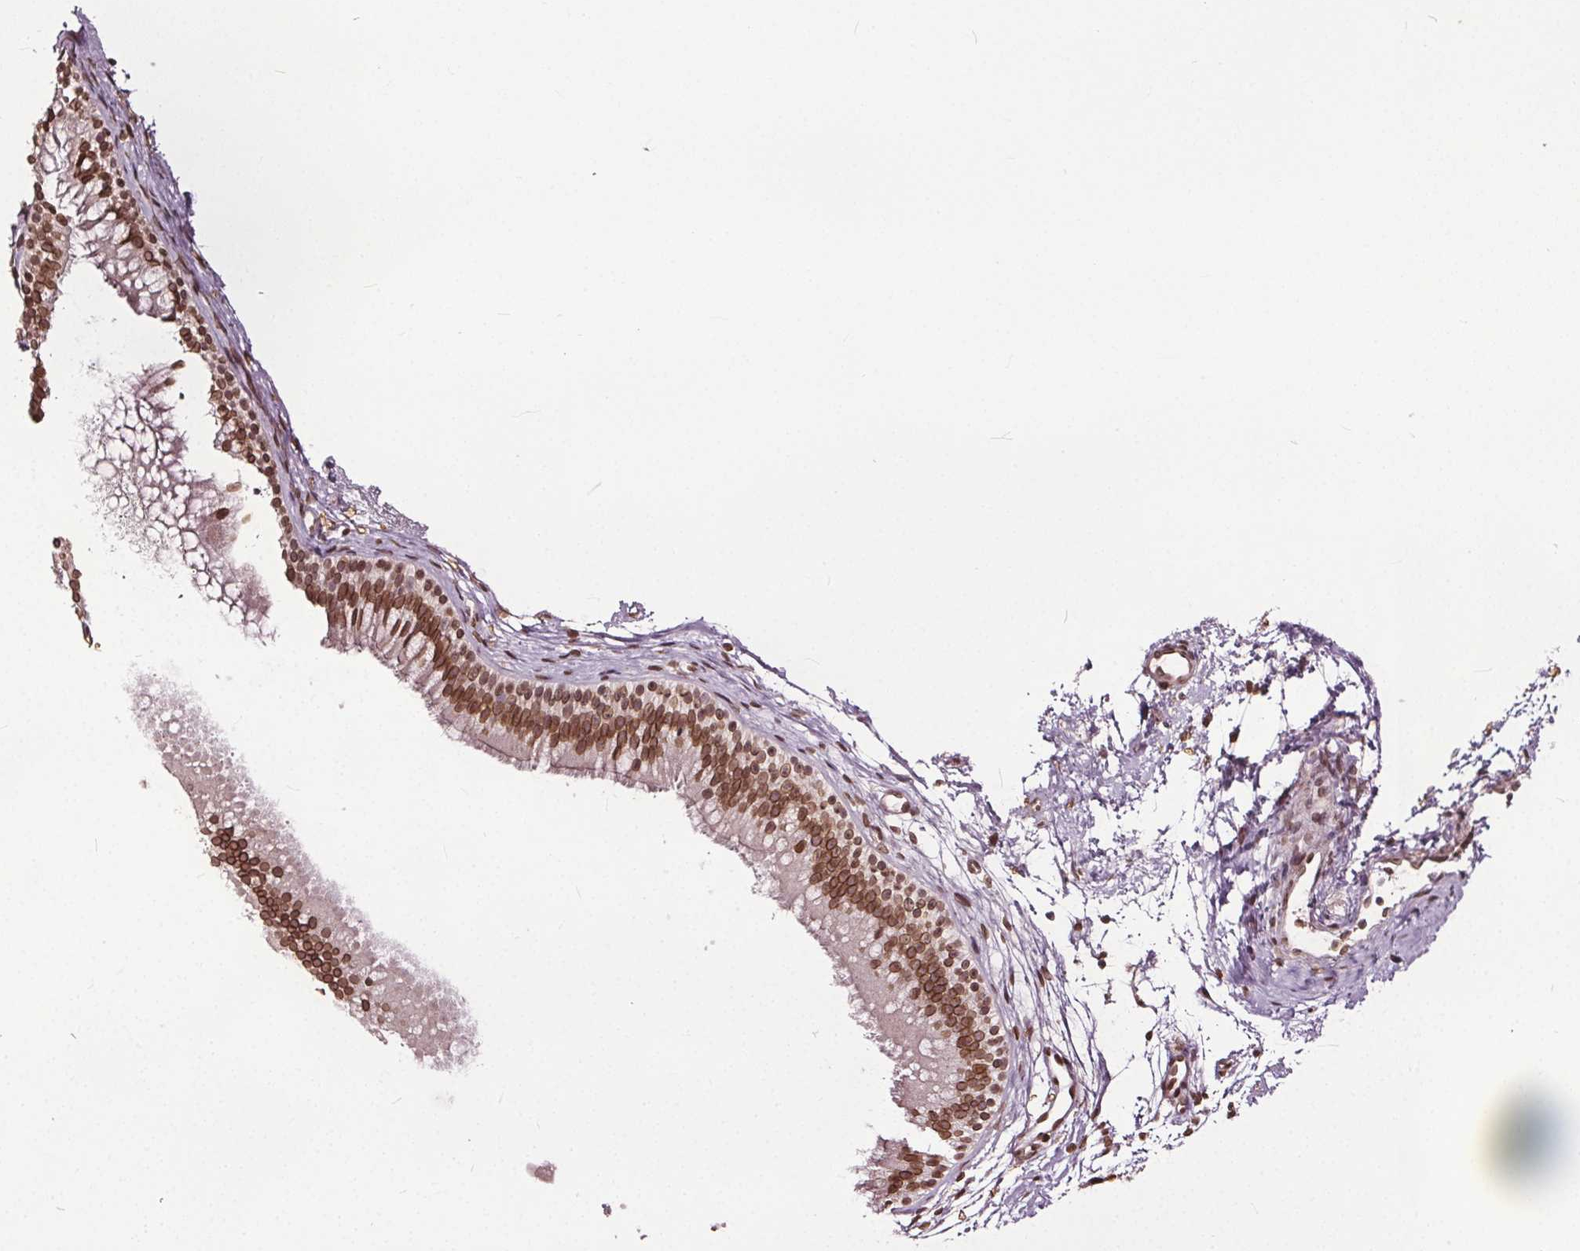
{"staining": {"intensity": "moderate", "quantity": ">75%", "location": "cytoplasmic/membranous,nuclear"}, "tissue": "nasopharynx", "cell_type": "Respiratory epithelial cells", "image_type": "normal", "snomed": [{"axis": "morphology", "description": "Normal tissue, NOS"}, {"axis": "topography", "description": "Nasopharynx"}], "caption": "Immunohistochemical staining of benign nasopharynx displays moderate cytoplasmic/membranous,nuclear protein expression in approximately >75% of respiratory epithelial cells. (DAB (3,3'-diaminobenzidine) IHC with brightfield microscopy, high magnification).", "gene": "TTC39C", "patient": {"sex": "male", "age": 58}}